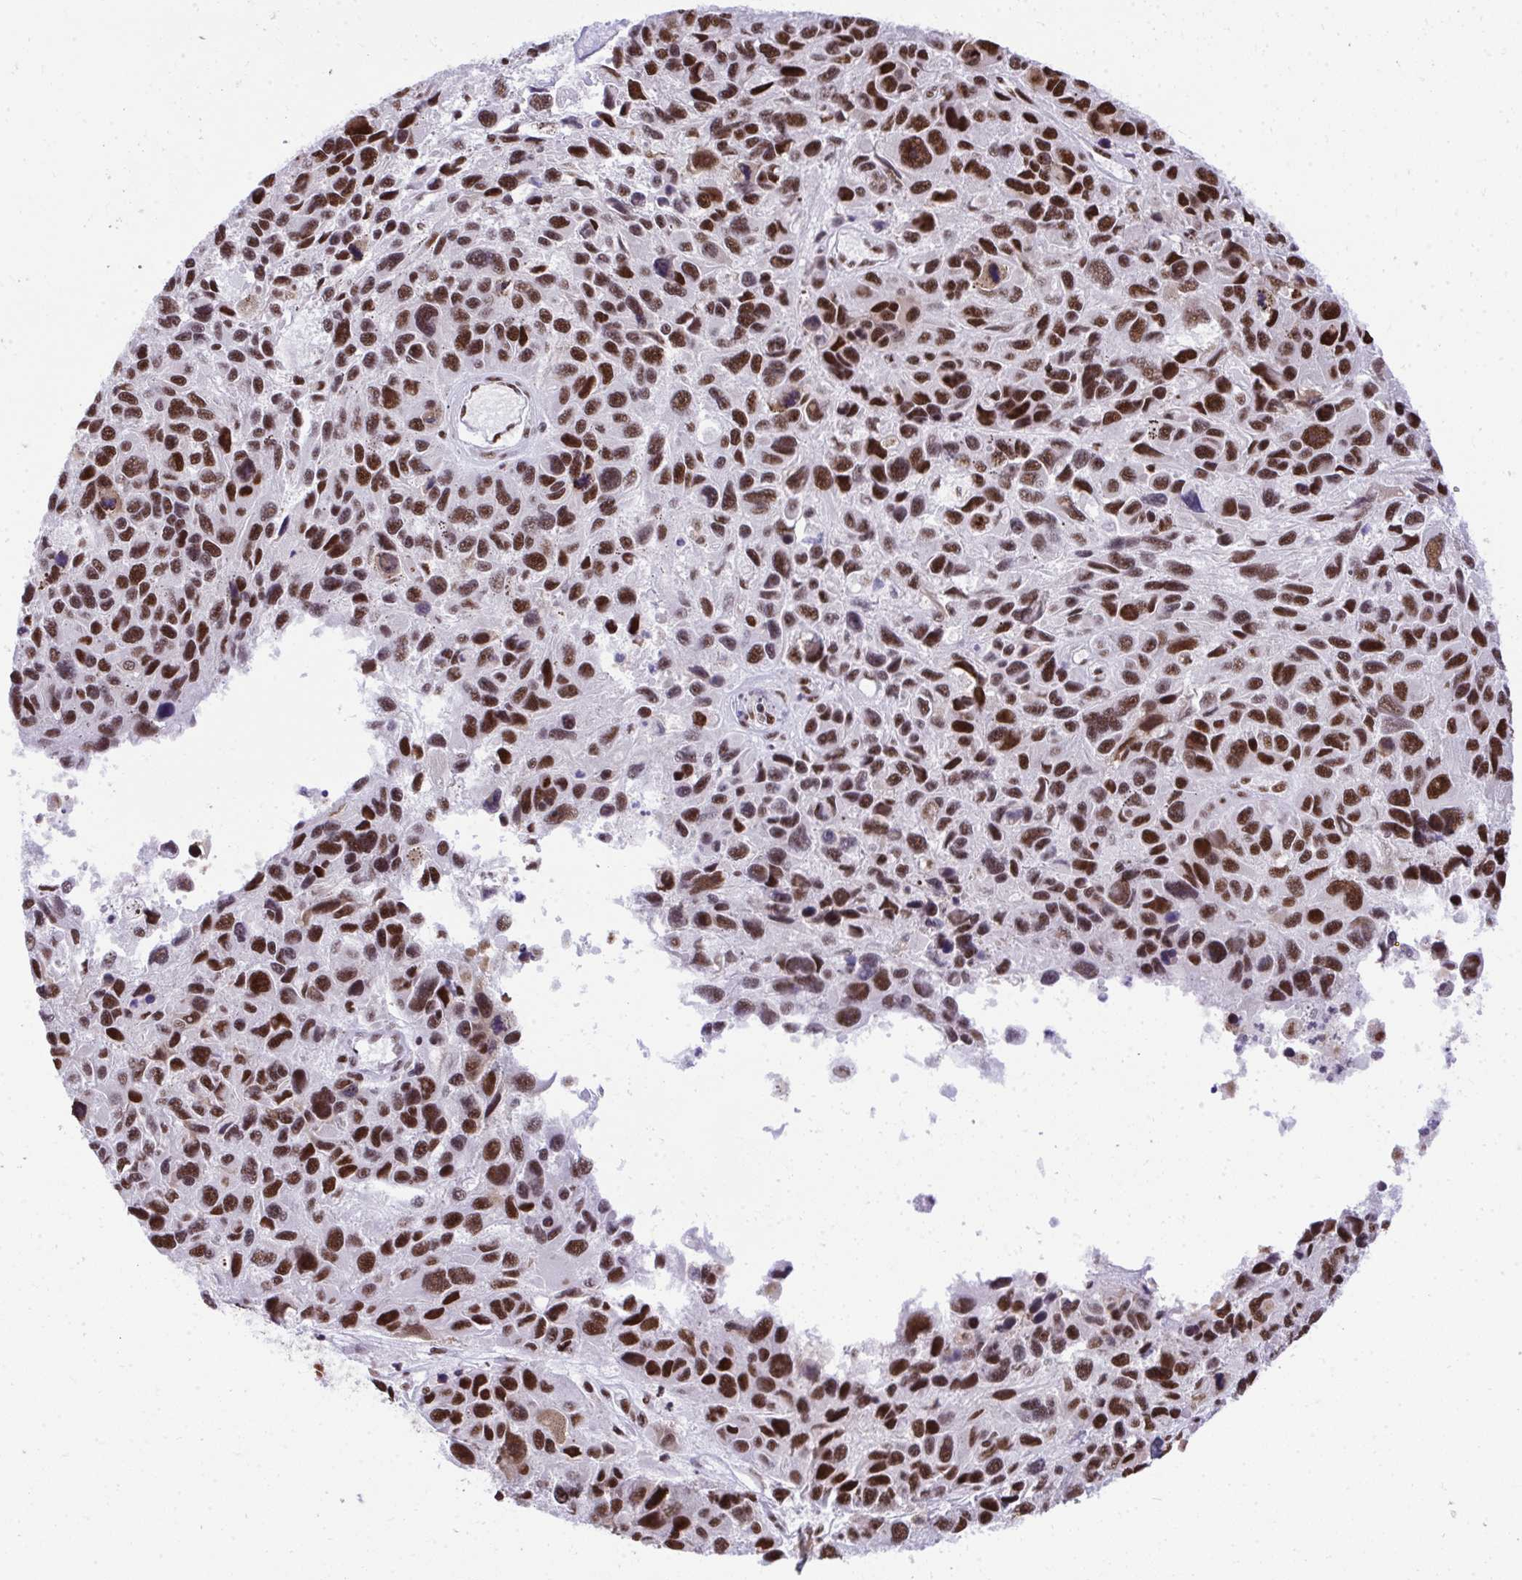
{"staining": {"intensity": "strong", "quantity": ">75%", "location": "nuclear"}, "tissue": "melanoma", "cell_type": "Tumor cells", "image_type": "cancer", "snomed": [{"axis": "morphology", "description": "Malignant melanoma, NOS"}, {"axis": "topography", "description": "Skin"}], "caption": "Immunohistochemical staining of human malignant melanoma shows high levels of strong nuclear positivity in approximately >75% of tumor cells.", "gene": "PRPF19", "patient": {"sex": "male", "age": 53}}